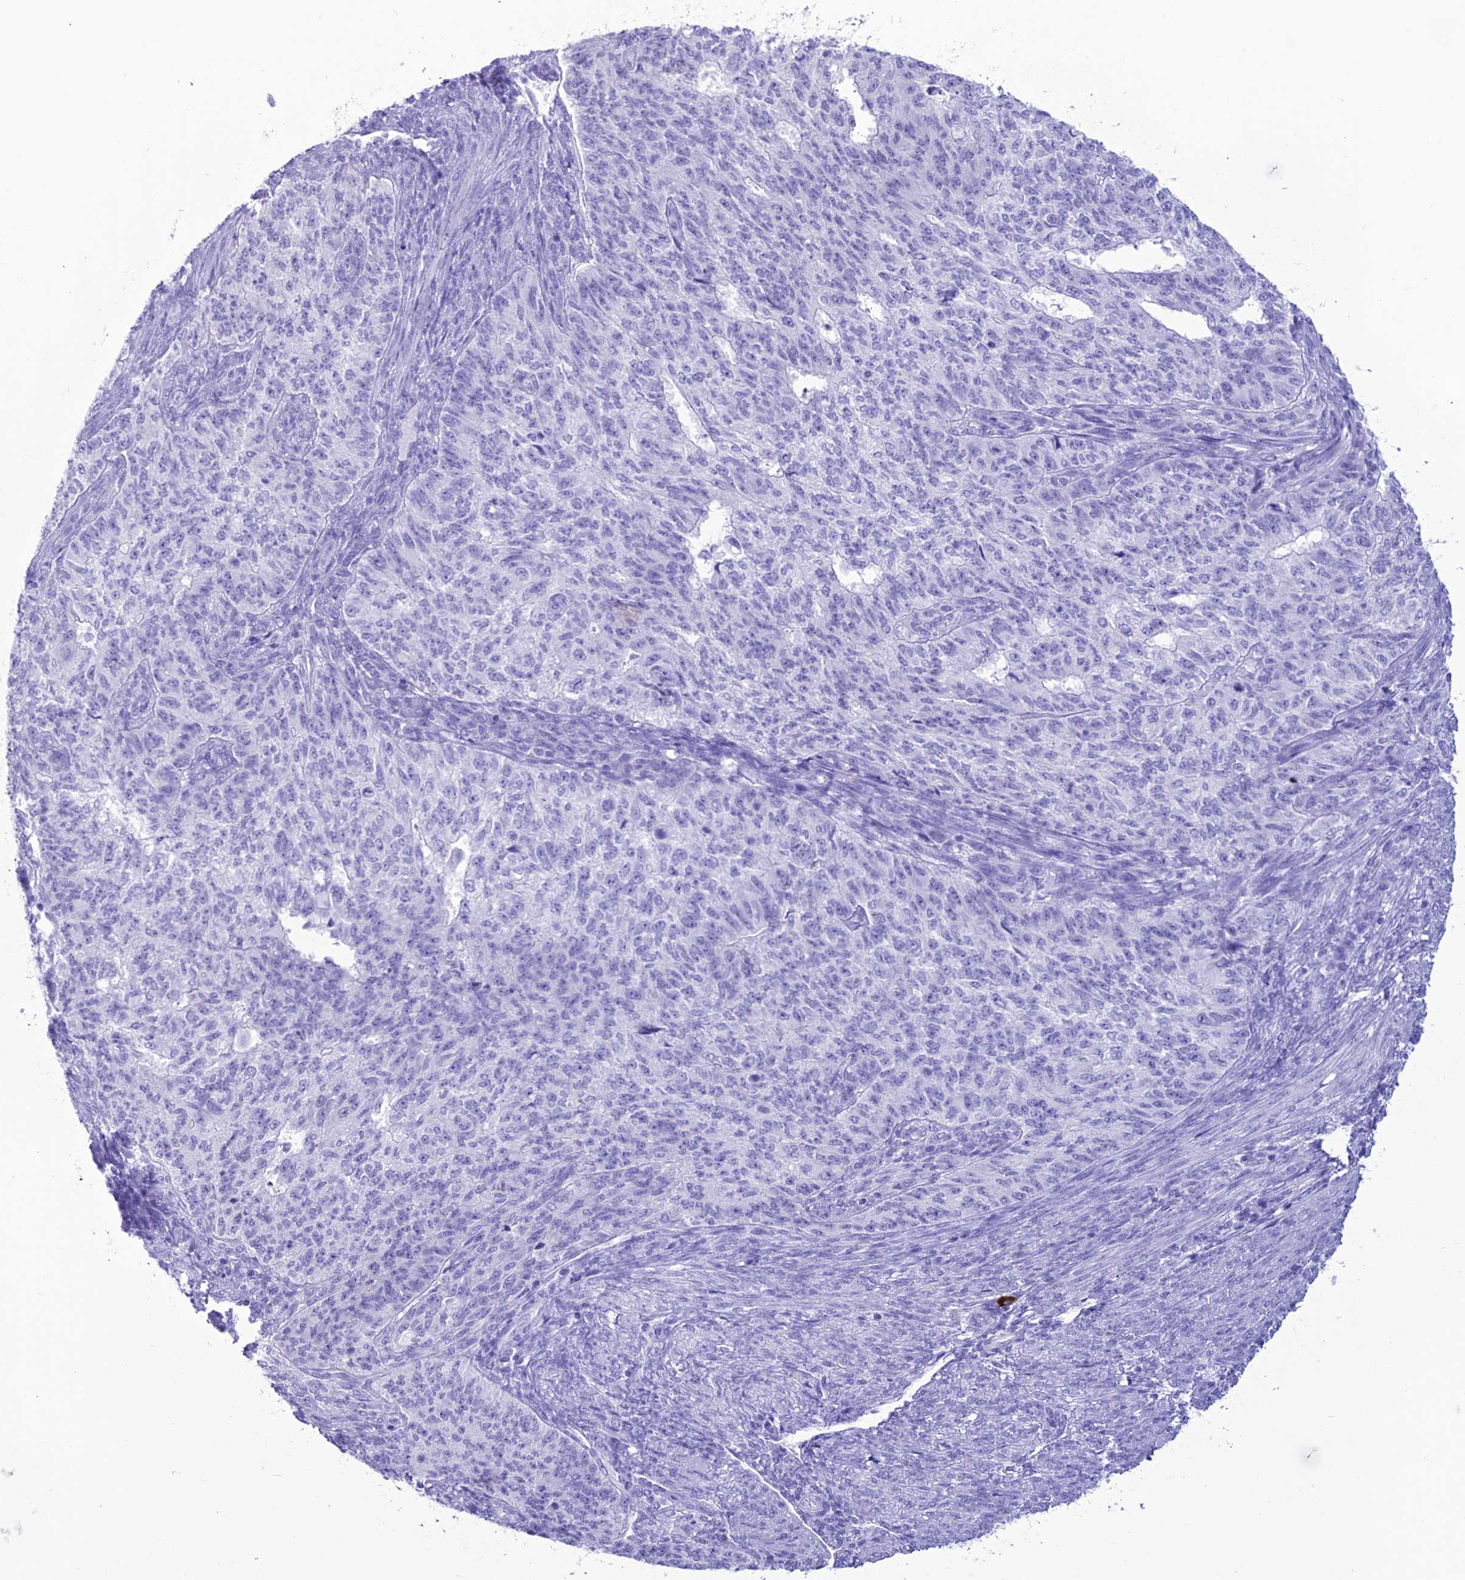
{"staining": {"intensity": "negative", "quantity": "none", "location": "none"}, "tissue": "endometrial cancer", "cell_type": "Tumor cells", "image_type": "cancer", "snomed": [{"axis": "morphology", "description": "Adenocarcinoma, NOS"}, {"axis": "topography", "description": "Endometrium"}], "caption": "An IHC photomicrograph of endometrial adenocarcinoma is shown. There is no staining in tumor cells of endometrial adenocarcinoma.", "gene": "MZB1", "patient": {"sex": "female", "age": 32}}